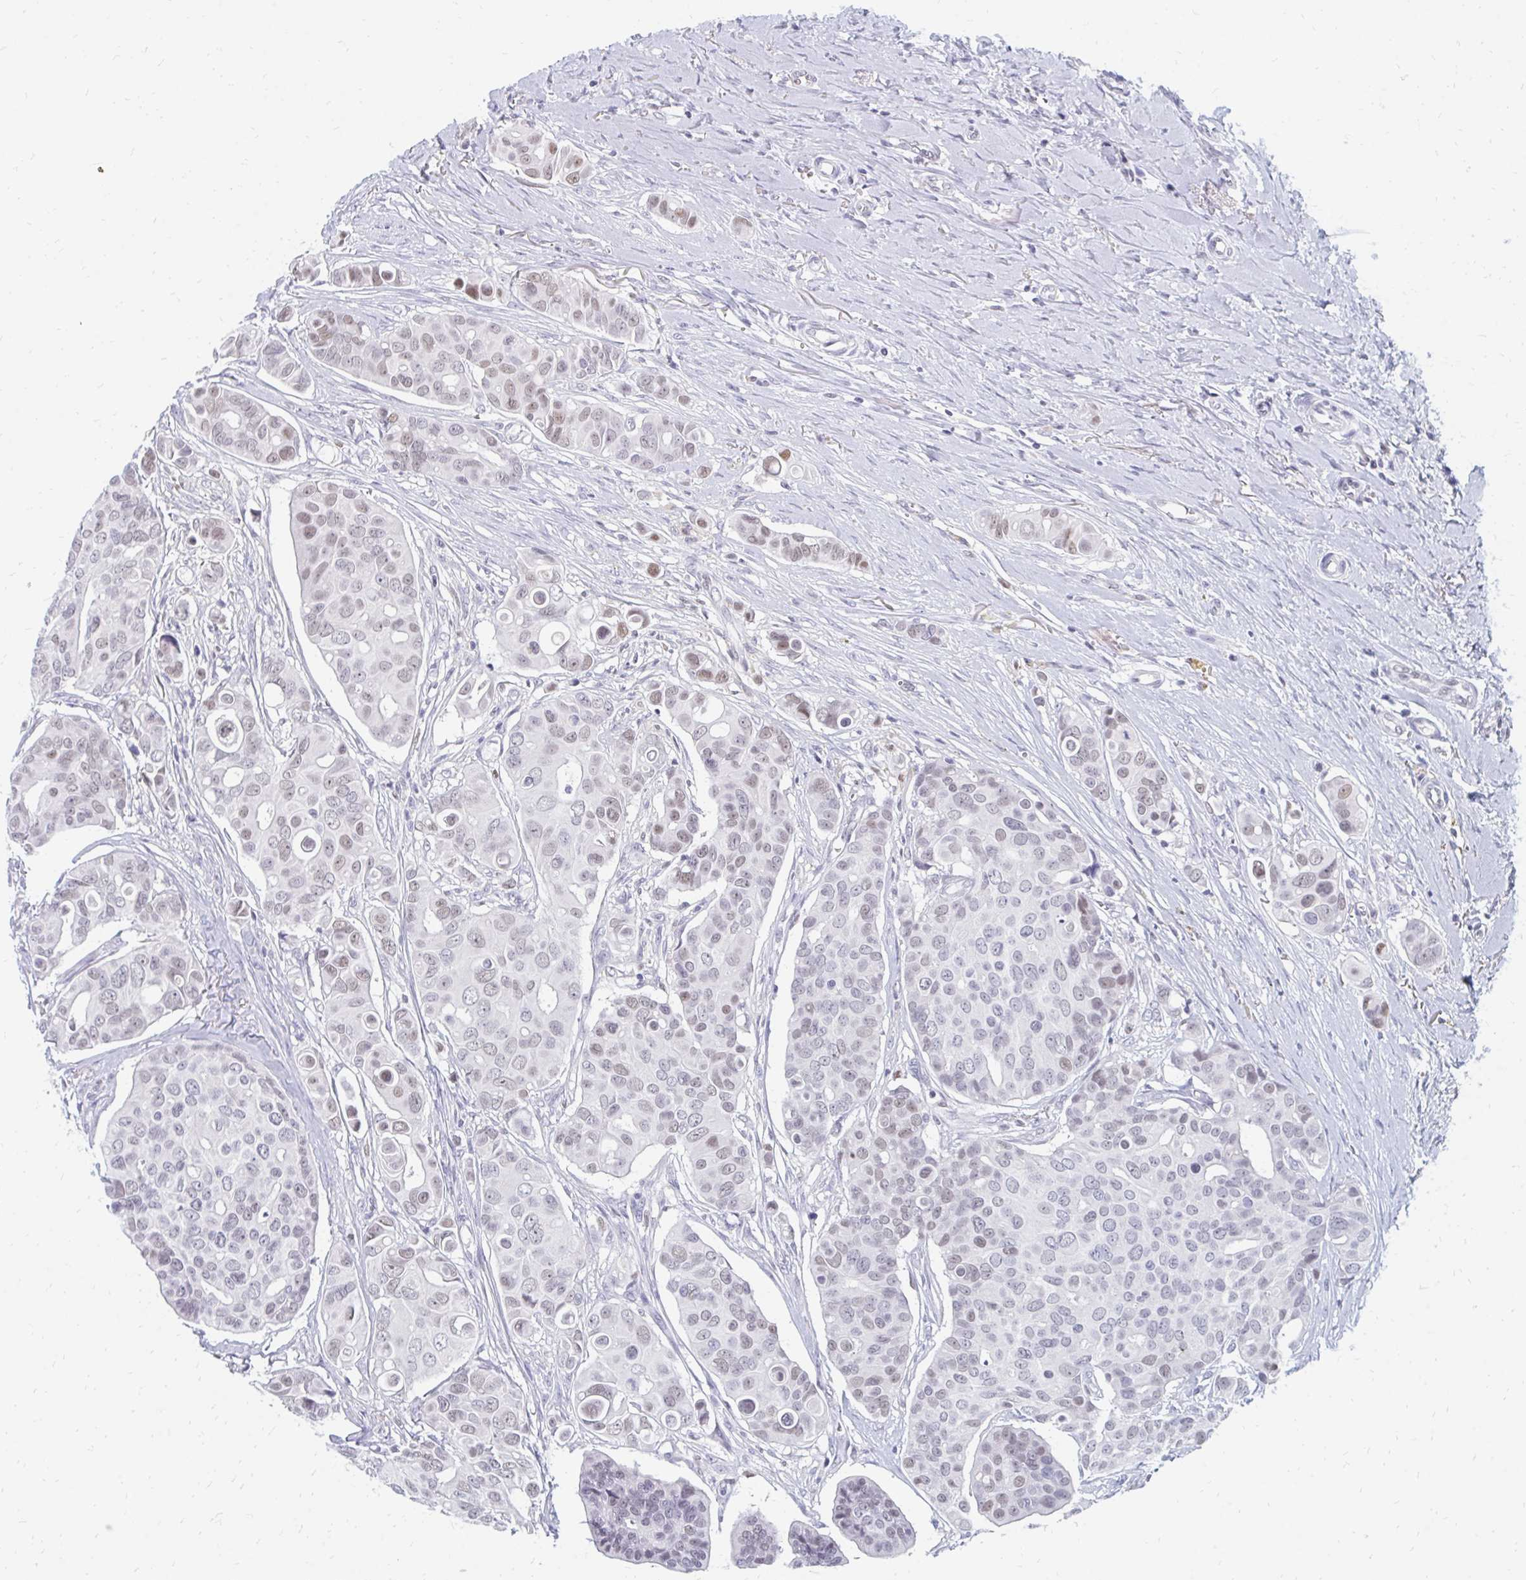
{"staining": {"intensity": "weak", "quantity": "25%-75%", "location": "nuclear"}, "tissue": "breast cancer", "cell_type": "Tumor cells", "image_type": "cancer", "snomed": [{"axis": "morphology", "description": "Normal tissue, NOS"}, {"axis": "morphology", "description": "Duct carcinoma"}, {"axis": "topography", "description": "Skin"}, {"axis": "topography", "description": "Breast"}], "caption": "This photomicrograph demonstrates immunohistochemistry staining of breast invasive ductal carcinoma, with low weak nuclear expression in approximately 25%-75% of tumor cells.", "gene": "PLK3", "patient": {"sex": "female", "age": 54}}